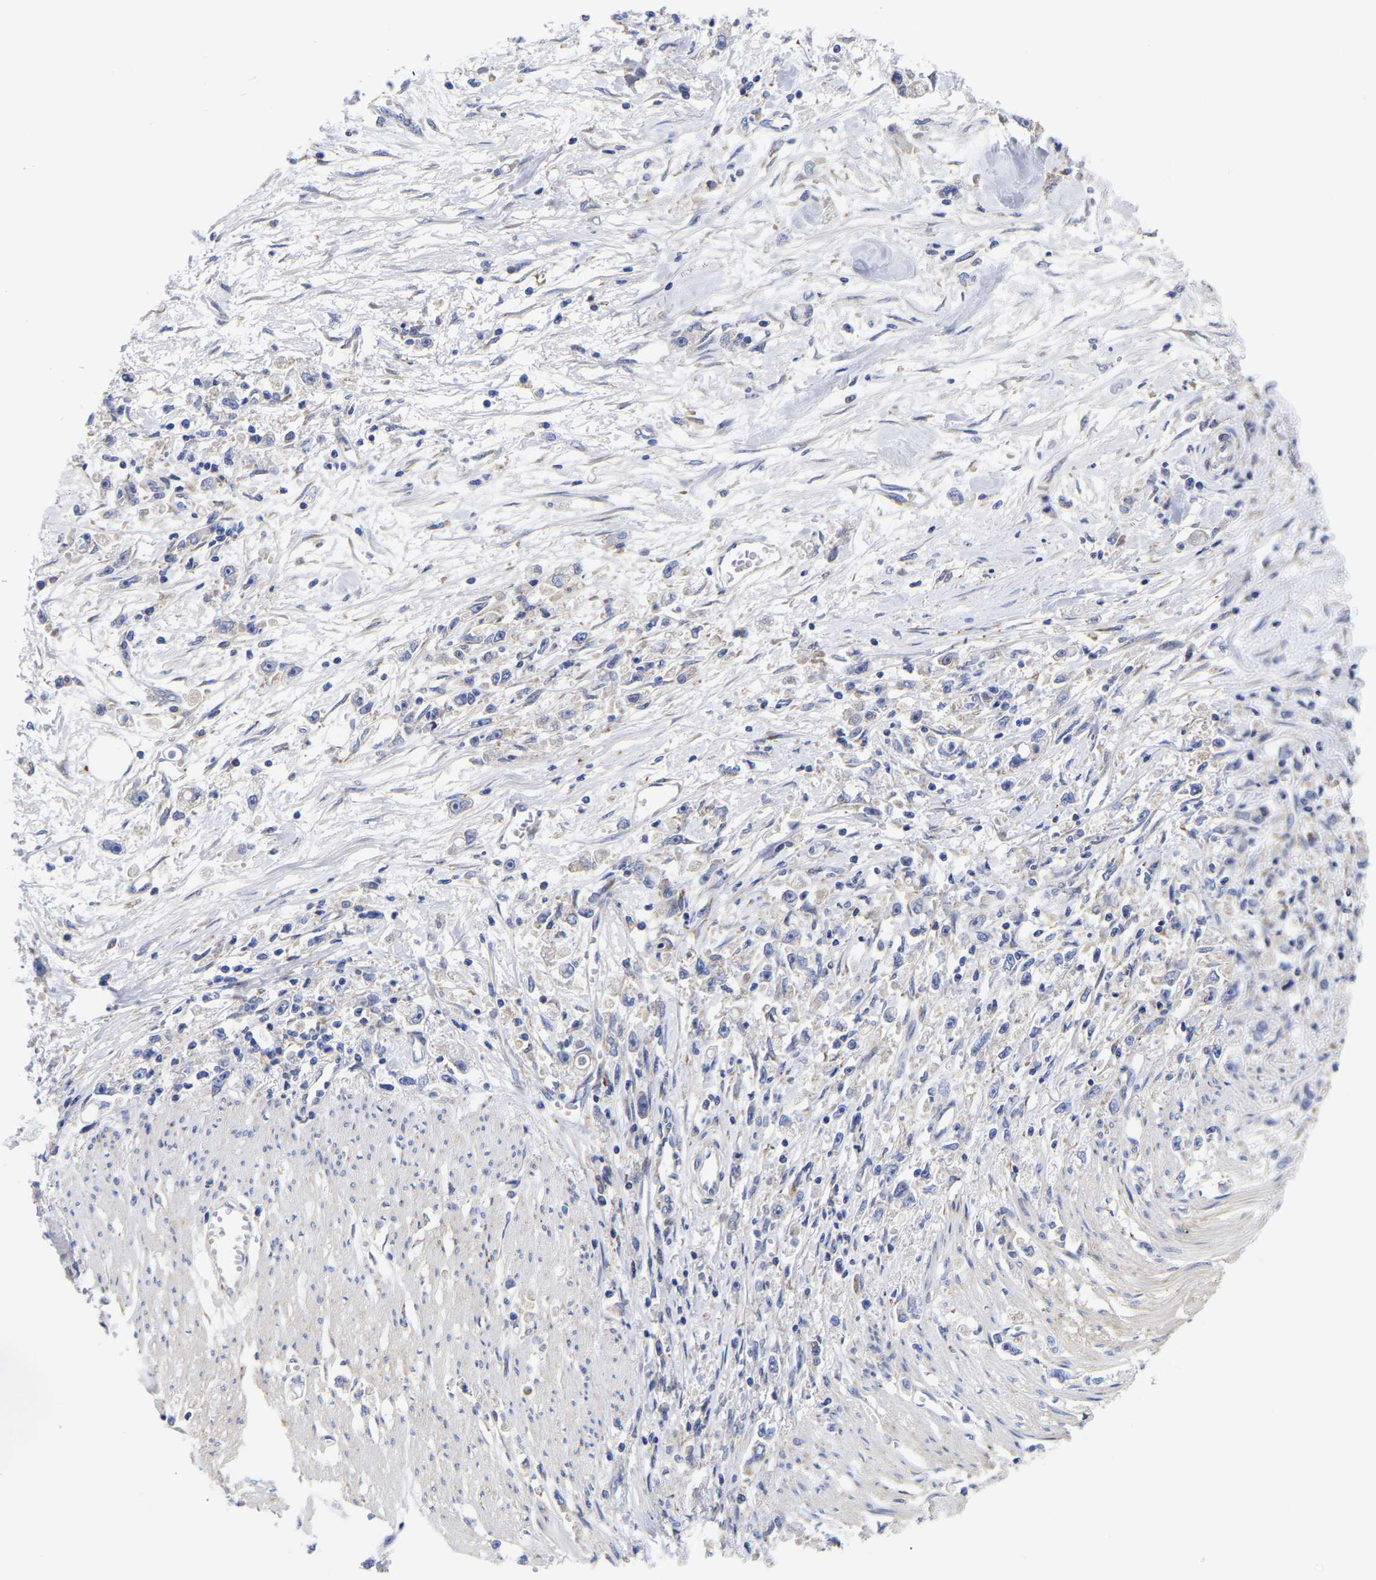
{"staining": {"intensity": "negative", "quantity": "none", "location": "none"}, "tissue": "stomach cancer", "cell_type": "Tumor cells", "image_type": "cancer", "snomed": [{"axis": "morphology", "description": "Adenocarcinoma, NOS"}, {"axis": "topography", "description": "Stomach"}], "caption": "DAB (3,3'-diaminobenzidine) immunohistochemical staining of human adenocarcinoma (stomach) displays no significant staining in tumor cells.", "gene": "CFAP298", "patient": {"sex": "female", "age": 59}}